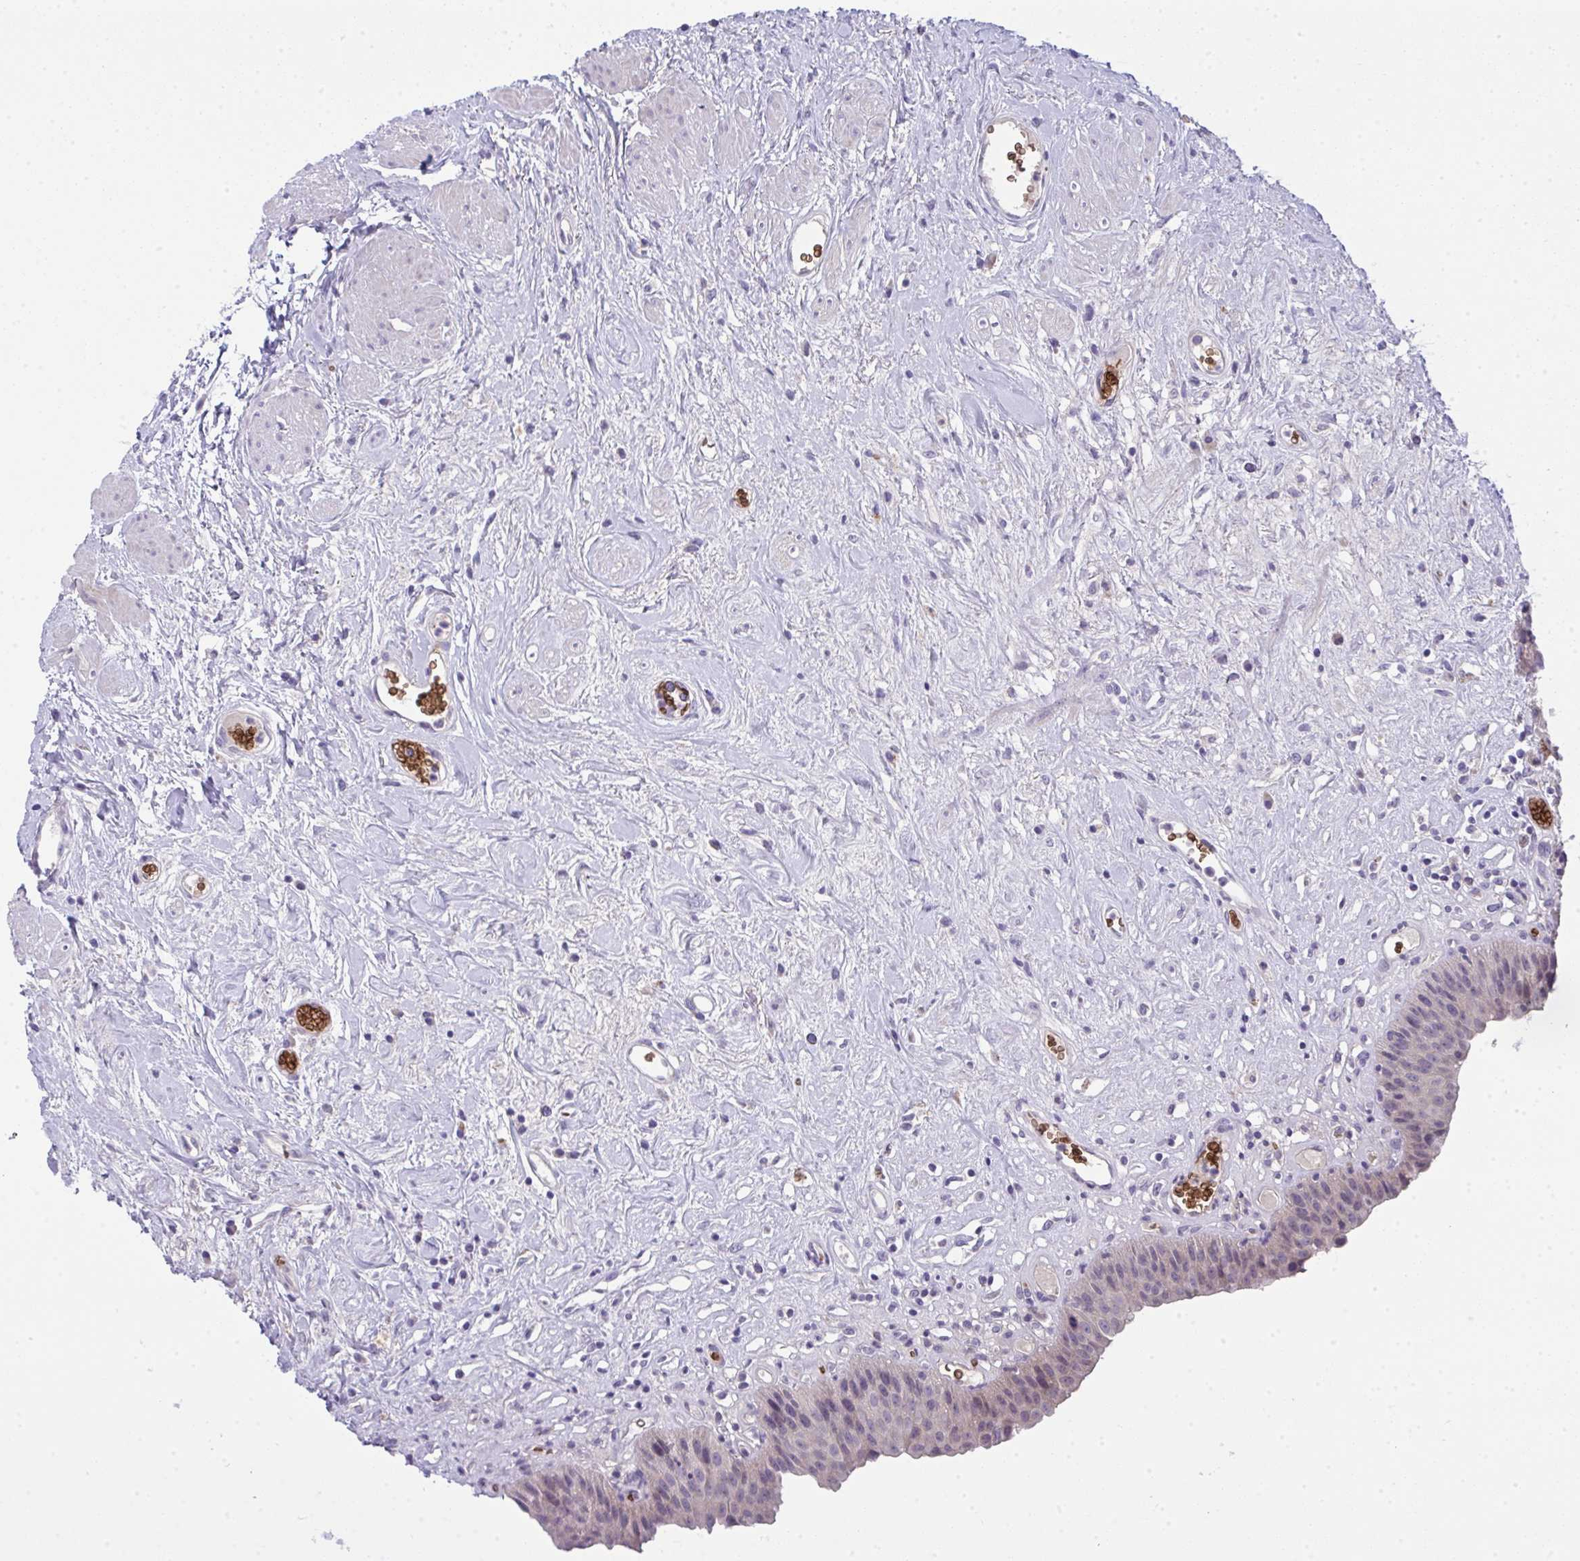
{"staining": {"intensity": "negative", "quantity": "none", "location": "none"}, "tissue": "urinary bladder", "cell_type": "Urothelial cells", "image_type": "normal", "snomed": [{"axis": "morphology", "description": "Normal tissue, NOS"}, {"axis": "topography", "description": "Urinary bladder"}], "caption": "An immunohistochemistry photomicrograph of normal urinary bladder is shown. There is no staining in urothelial cells of urinary bladder. Brightfield microscopy of IHC stained with DAB (3,3'-diaminobenzidine) (brown) and hematoxylin (blue), captured at high magnification.", "gene": "SPTB", "patient": {"sex": "female", "age": 56}}